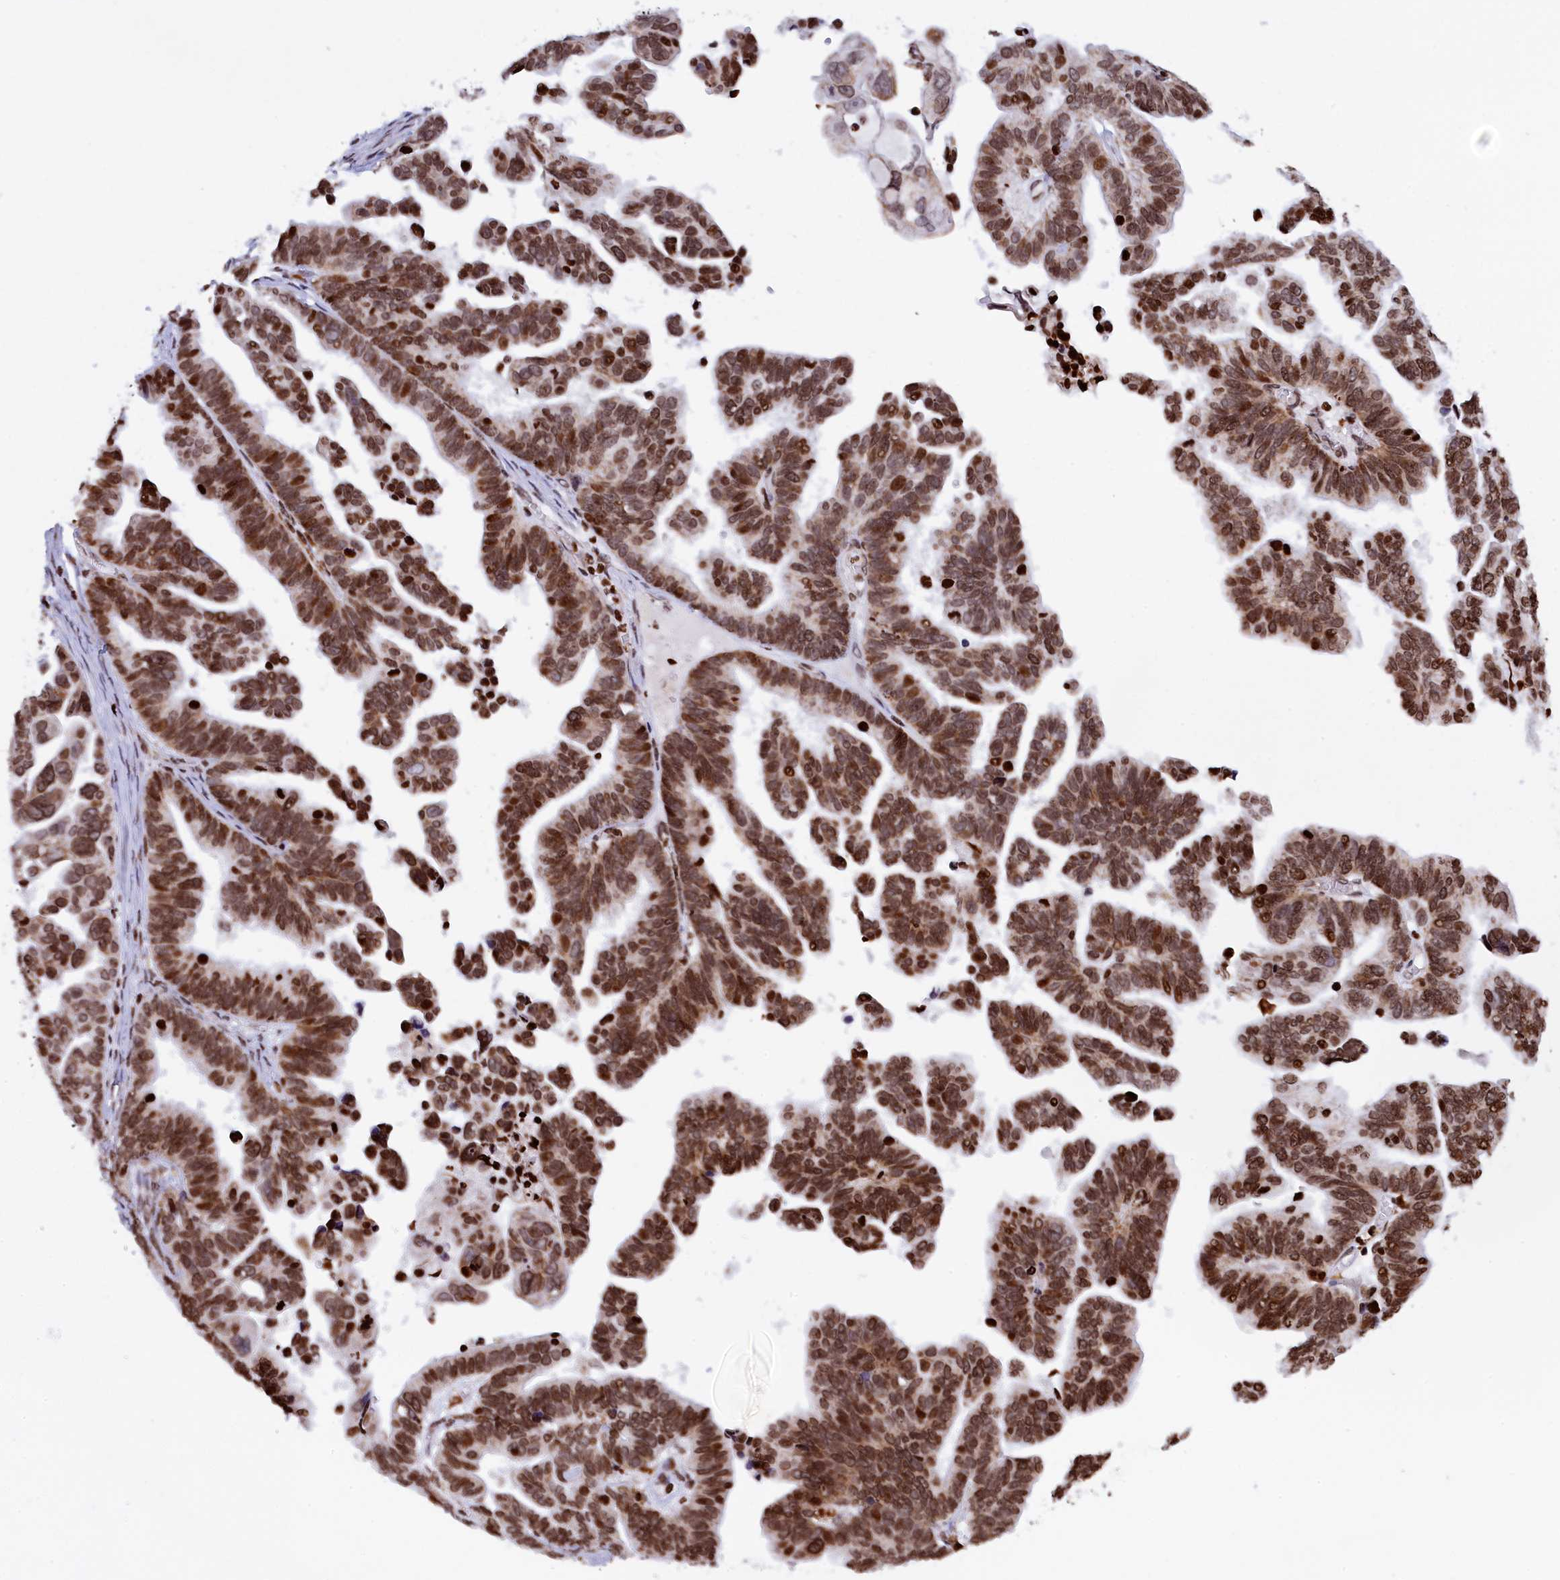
{"staining": {"intensity": "moderate", "quantity": ">75%", "location": "cytoplasmic/membranous,nuclear"}, "tissue": "ovarian cancer", "cell_type": "Tumor cells", "image_type": "cancer", "snomed": [{"axis": "morphology", "description": "Cystadenocarcinoma, serous, NOS"}, {"axis": "topography", "description": "Ovary"}], "caption": "DAB immunohistochemical staining of human ovarian cancer (serous cystadenocarcinoma) demonstrates moderate cytoplasmic/membranous and nuclear protein positivity in about >75% of tumor cells.", "gene": "TIMM29", "patient": {"sex": "female", "age": 56}}